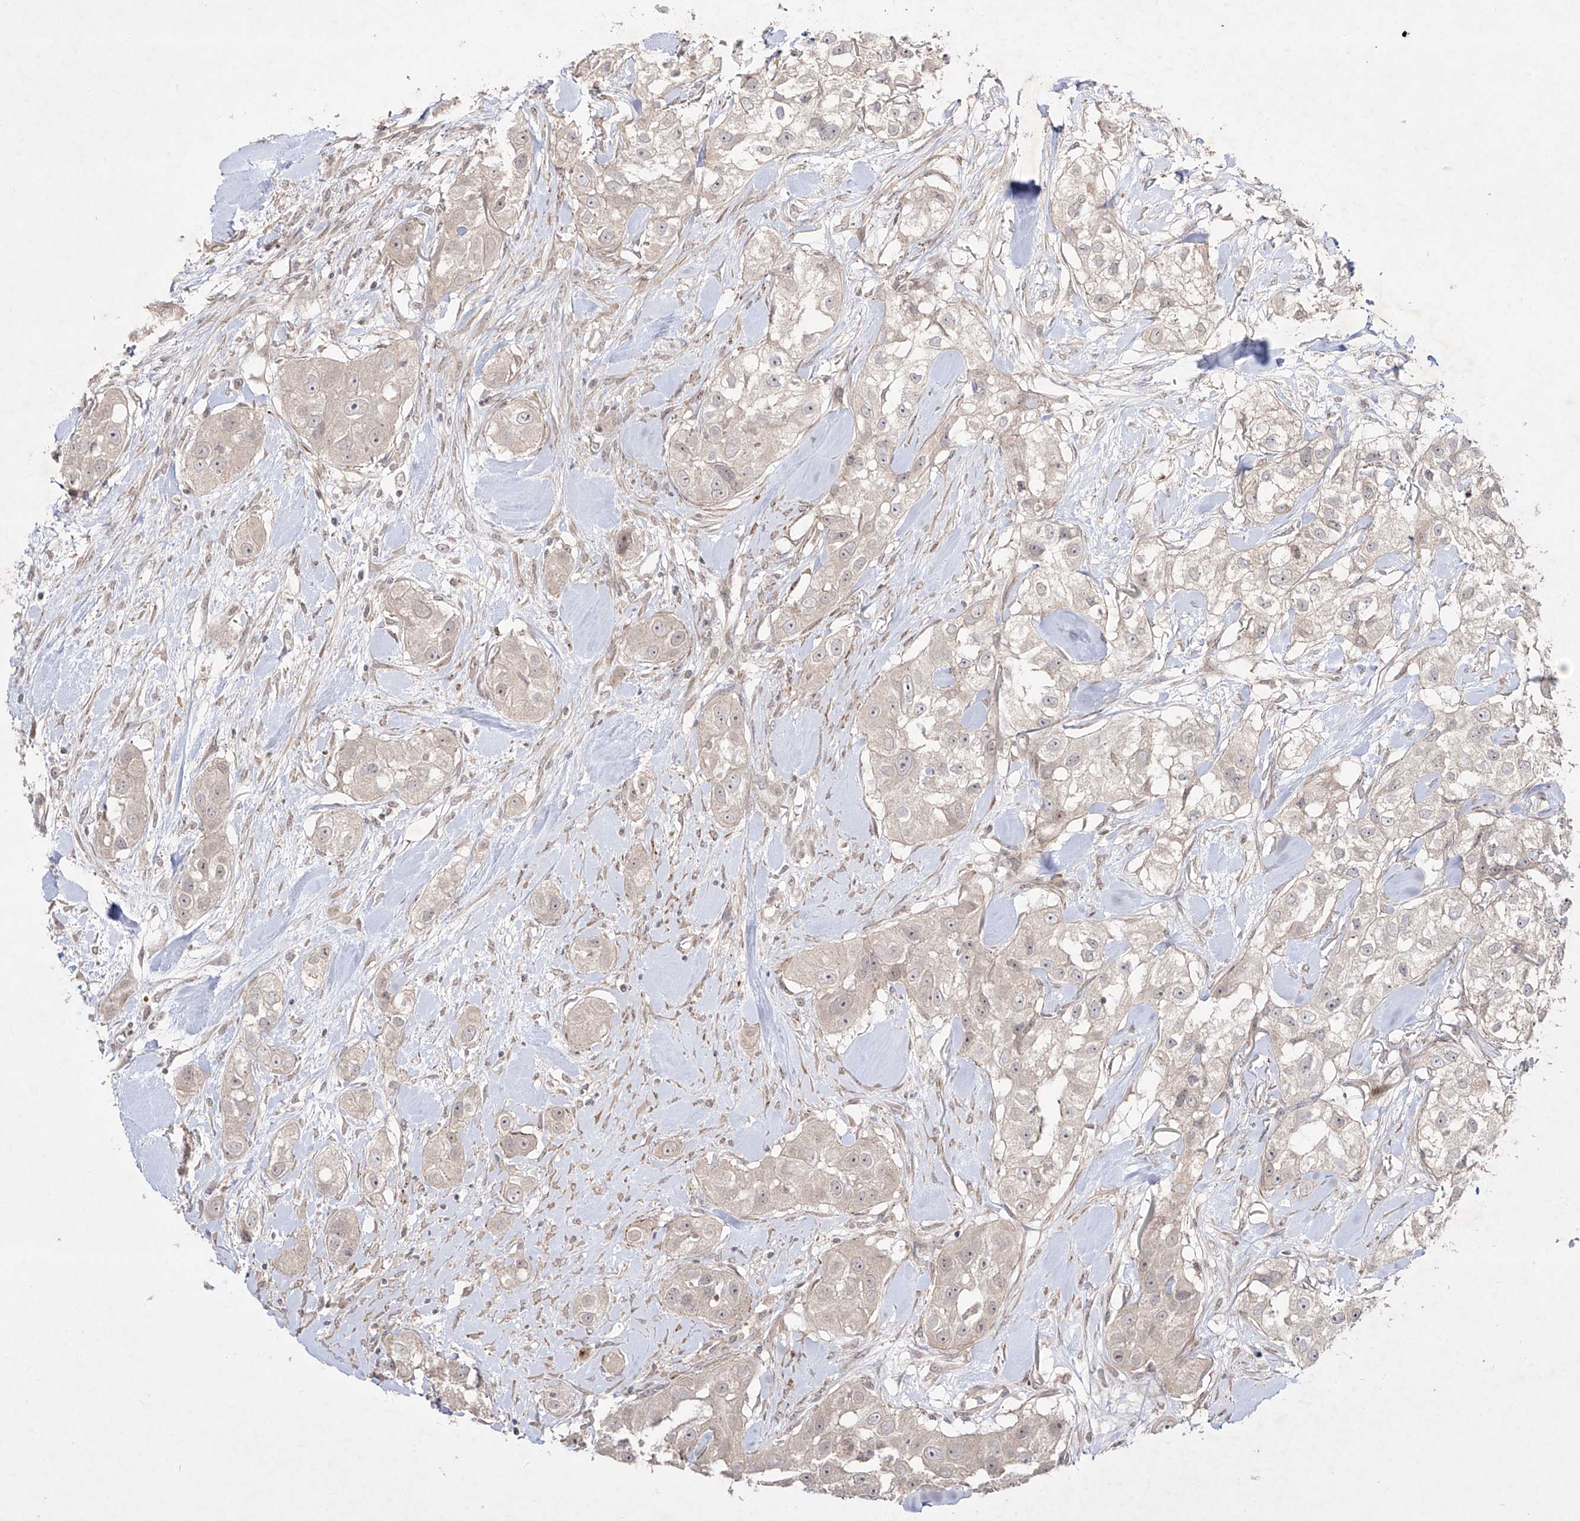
{"staining": {"intensity": "negative", "quantity": "none", "location": "none"}, "tissue": "head and neck cancer", "cell_type": "Tumor cells", "image_type": "cancer", "snomed": [{"axis": "morphology", "description": "Normal tissue, NOS"}, {"axis": "morphology", "description": "Squamous cell carcinoma, NOS"}, {"axis": "topography", "description": "Skeletal muscle"}, {"axis": "topography", "description": "Head-Neck"}], "caption": "Image shows no significant protein expression in tumor cells of squamous cell carcinoma (head and neck).", "gene": "KDM1B", "patient": {"sex": "male", "age": 51}}